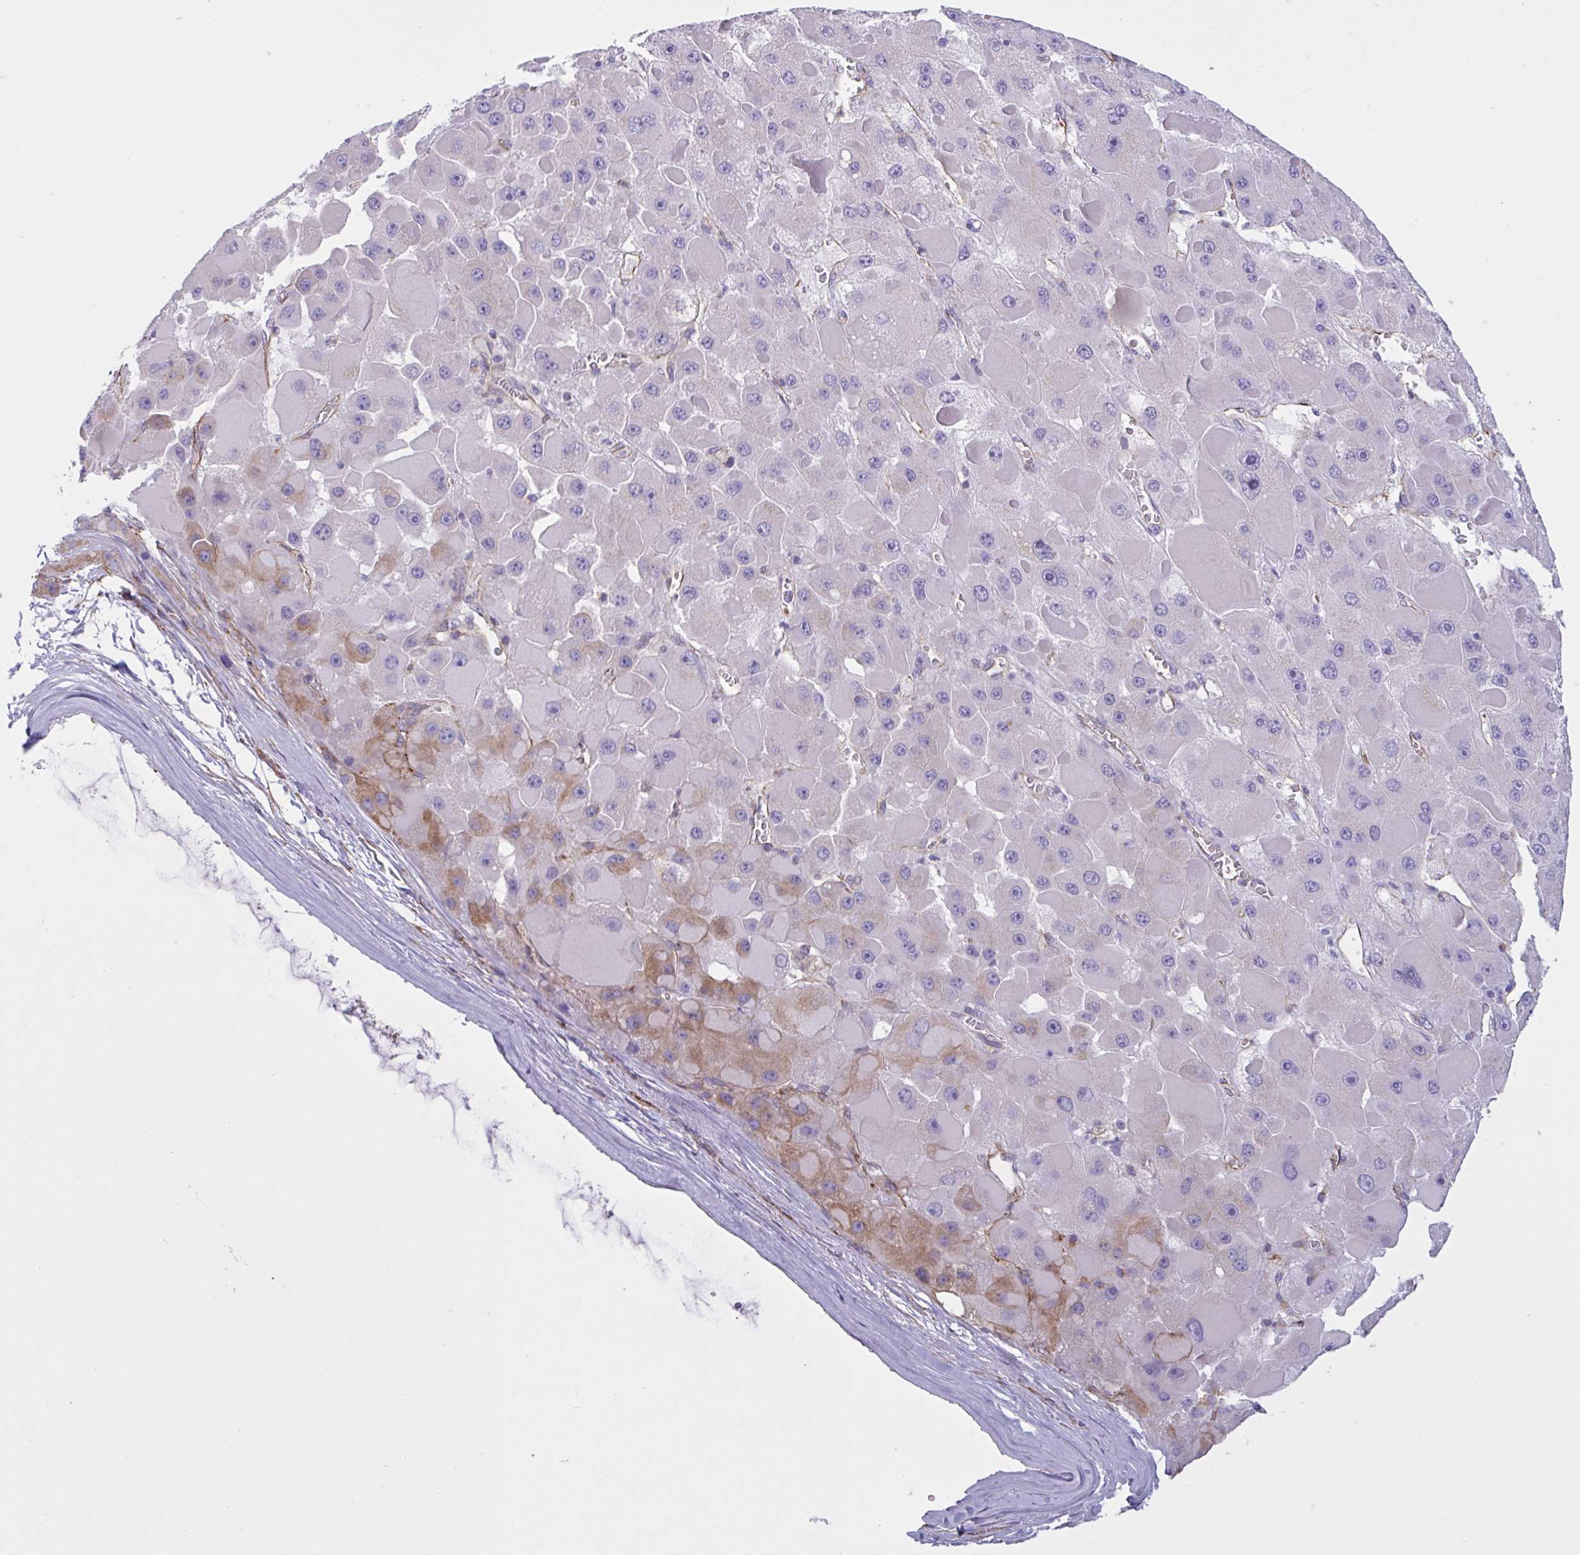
{"staining": {"intensity": "moderate", "quantity": "<25%", "location": "cytoplasmic/membranous"}, "tissue": "liver cancer", "cell_type": "Tumor cells", "image_type": "cancer", "snomed": [{"axis": "morphology", "description": "Carcinoma, Hepatocellular, NOS"}, {"axis": "topography", "description": "Liver"}], "caption": "Tumor cells exhibit low levels of moderate cytoplasmic/membranous expression in approximately <25% of cells in liver cancer (hepatocellular carcinoma).", "gene": "RPL22L1", "patient": {"sex": "female", "age": 73}}